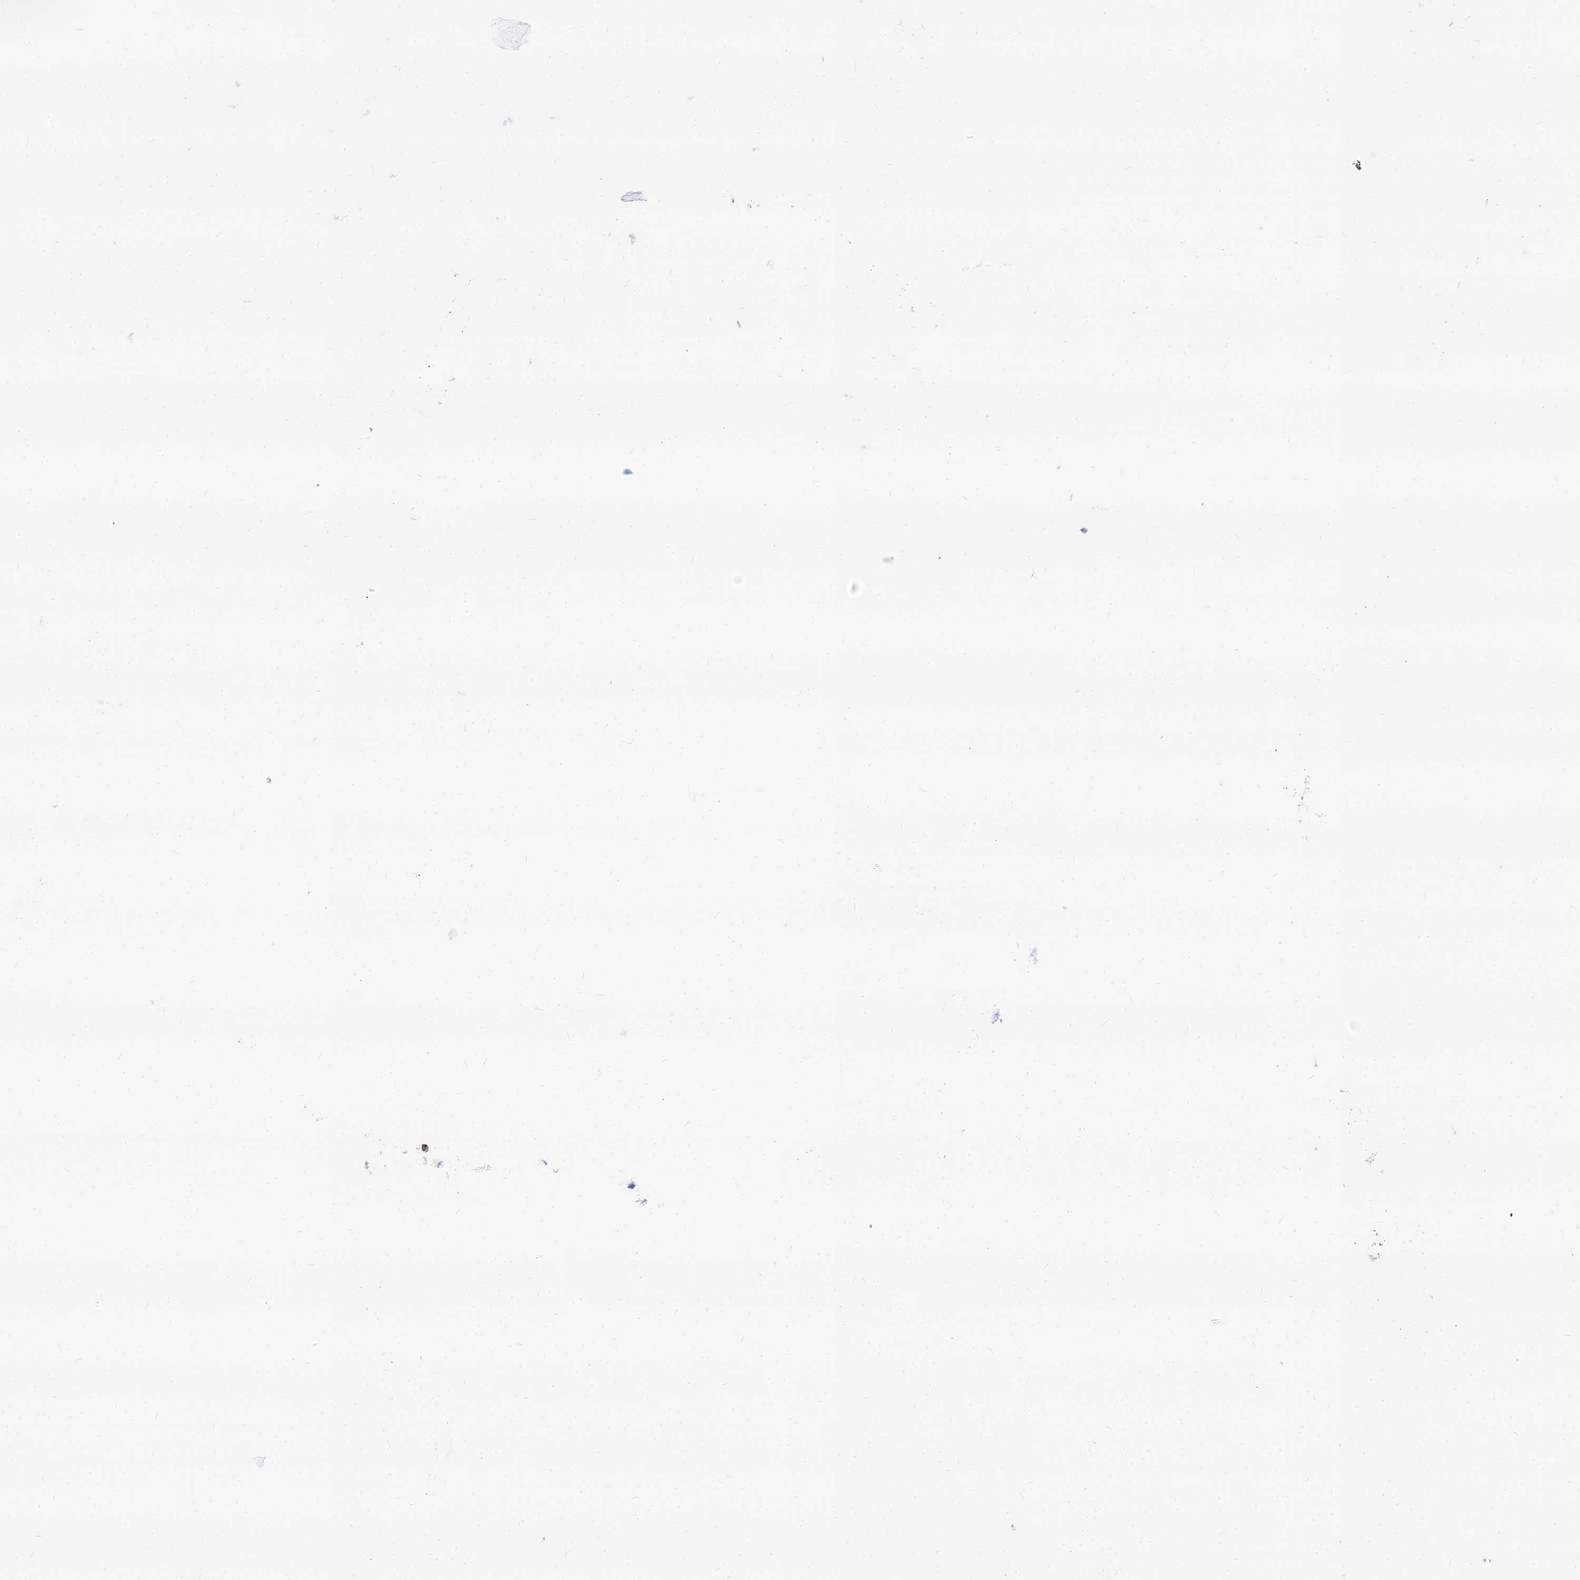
{"staining": {"intensity": "negative", "quantity": "none", "location": "none"}, "tissue": "skin cancer", "cell_type": "Tumor cells", "image_type": "cancer", "snomed": [{"axis": "morphology", "description": "Basal cell carcinoma"}, {"axis": "topography", "description": "Skin"}], "caption": "Micrograph shows no protein expression in tumor cells of basal cell carcinoma (skin) tissue.", "gene": "GPR42", "patient": {"sex": "male", "age": 62}}